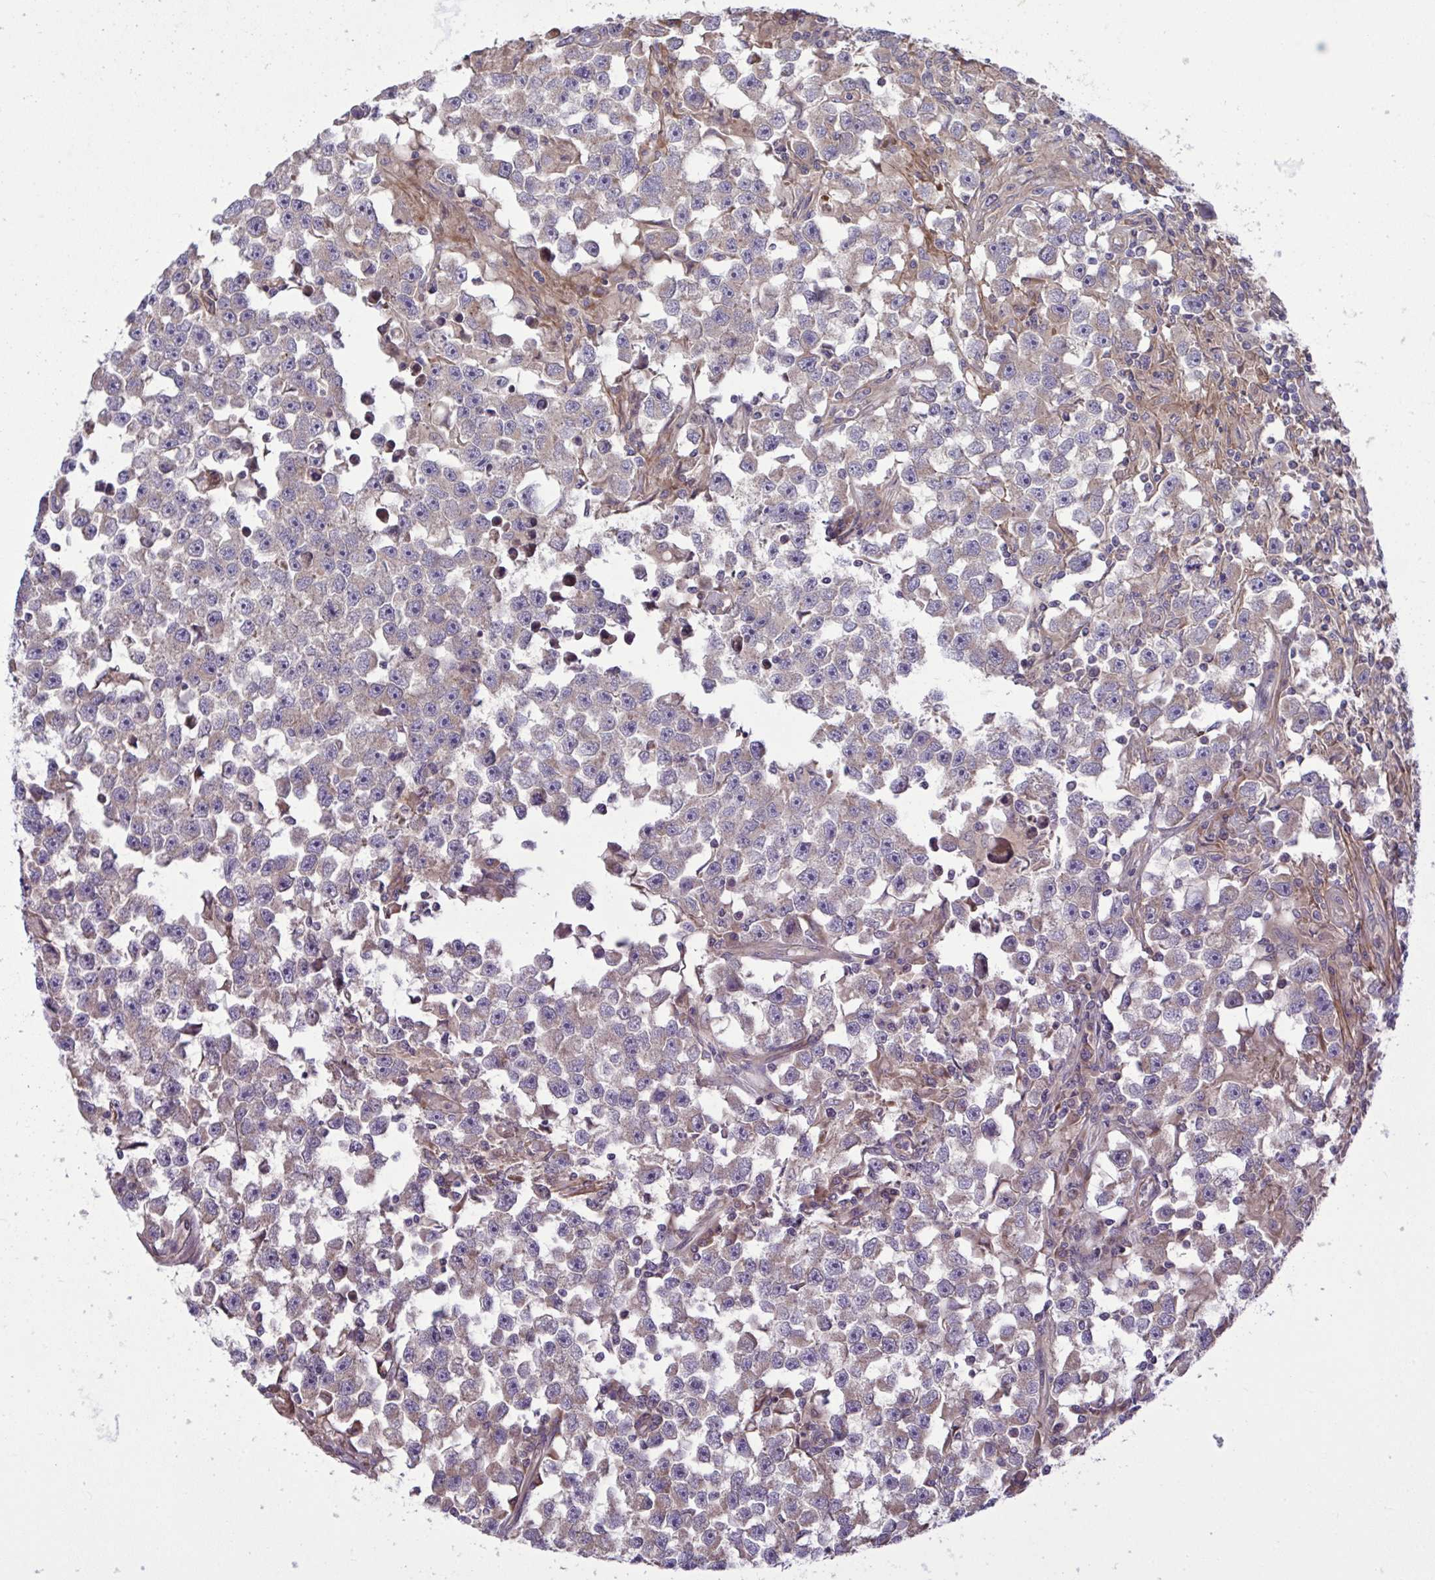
{"staining": {"intensity": "negative", "quantity": "none", "location": "none"}, "tissue": "testis cancer", "cell_type": "Tumor cells", "image_type": "cancer", "snomed": [{"axis": "morphology", "description": "Seminoma, NOS"}, {"axis": "topography", "description": "Testis"}], "caption": "Immunohistochemical staining of human seminoma (testis) exhibits no significant expression in tumor cells.", "gene": "GRB14", "patient": {"sex": "male", "age": 33}}